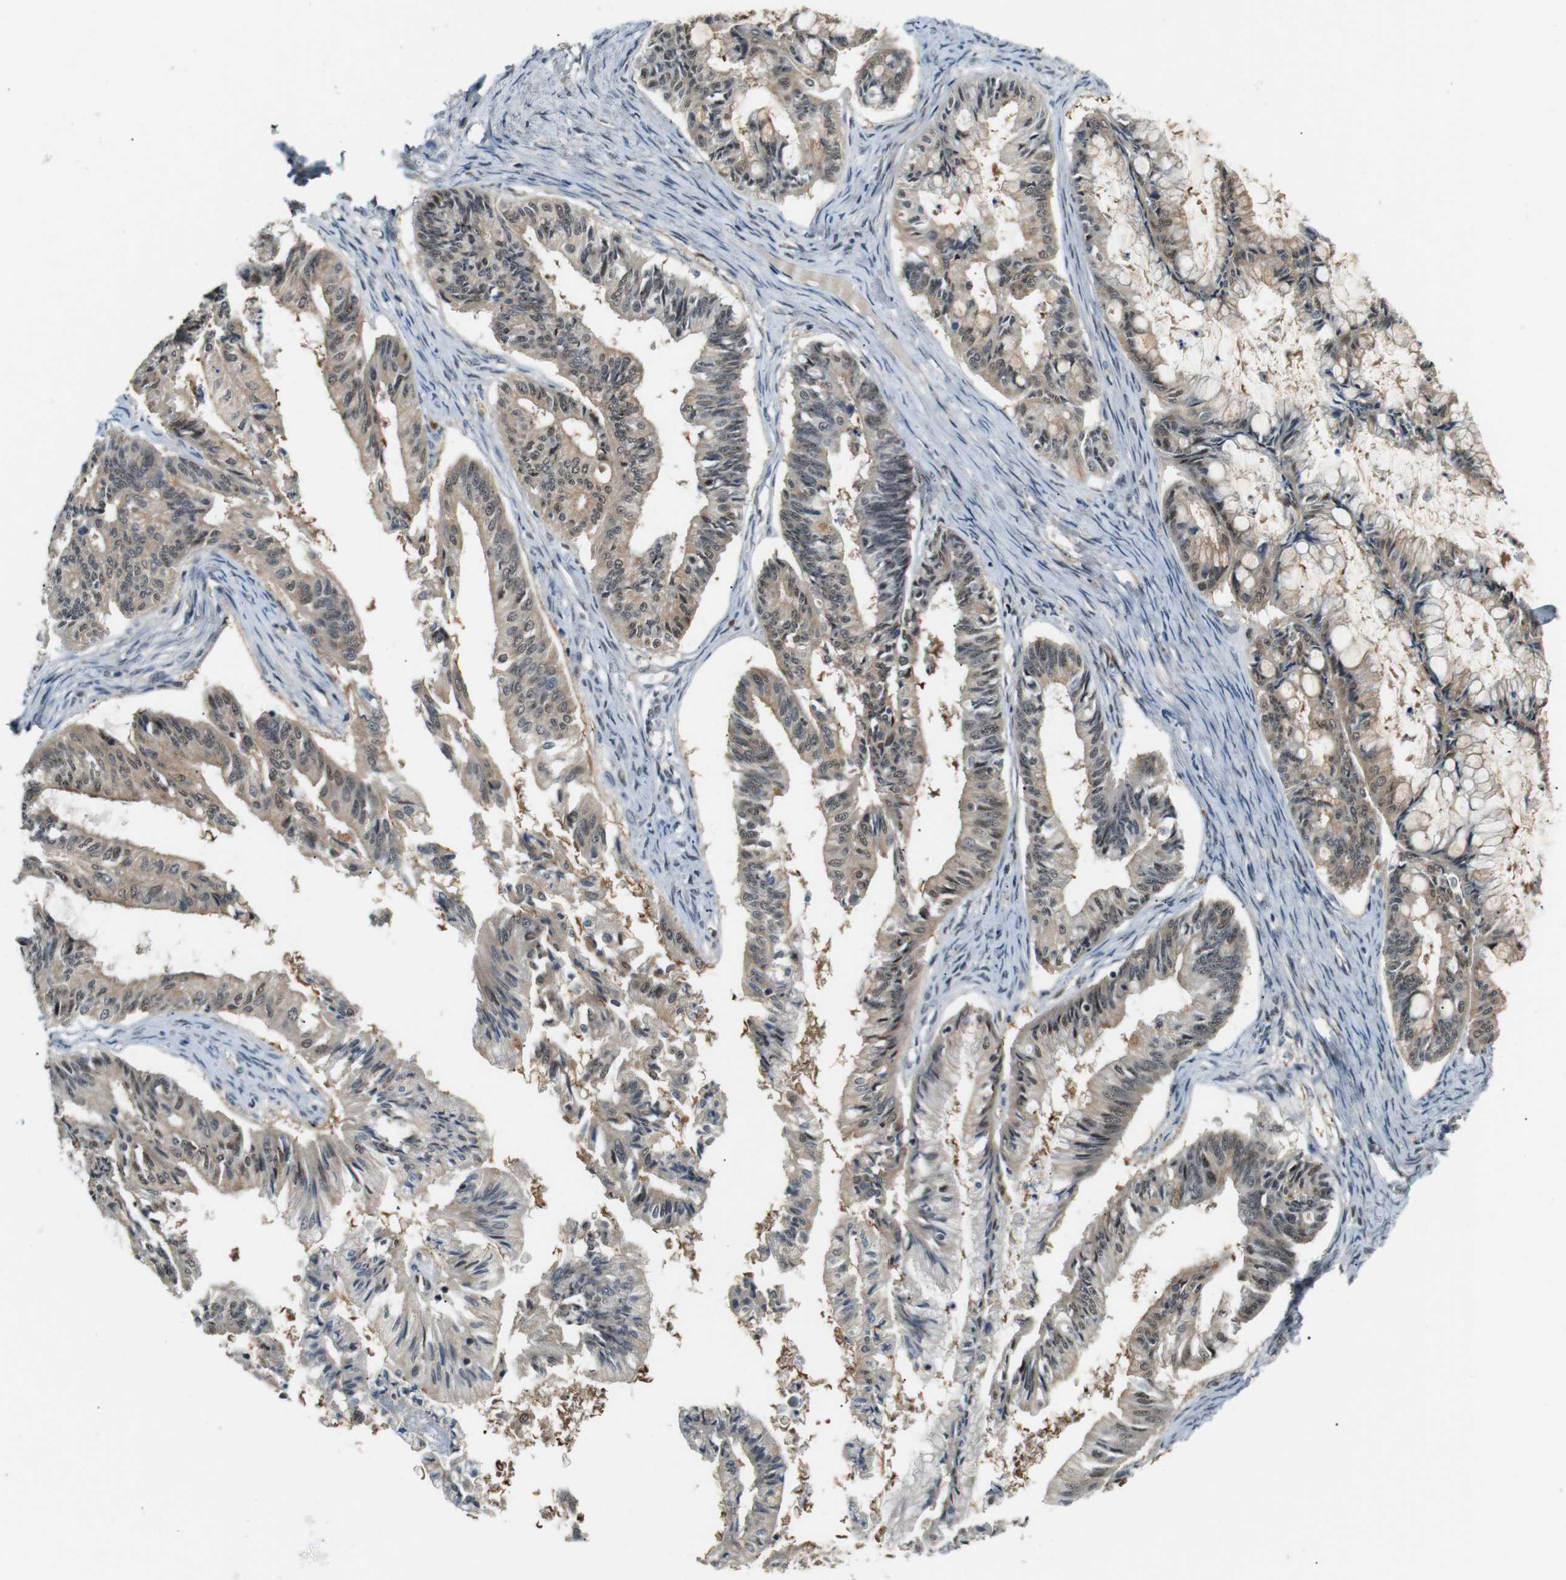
{"staining": {"intensity": "weak", "quantity": ">75%", "location": "cytoplasmic/membranous,nuclear"}, "tissue": "ovarian cancer", "cell_type": "Tumor cells", "image_type": "cancer", "snomed": [{"axis": "morphology", "description": "Cystadenocarcinoma, mucinous, NOS"}, {"axis": "topography", "description": "Ovary"}], "caption": "An image of human ovarian cancer (mucinous cystadenocarcinoma) stained for a protein exhibits weak cytoplasmic/membranous and nuclear brown staining in tumor cells.", "gene": "LXN", "patient": {"sex": "female", "age": 57}}